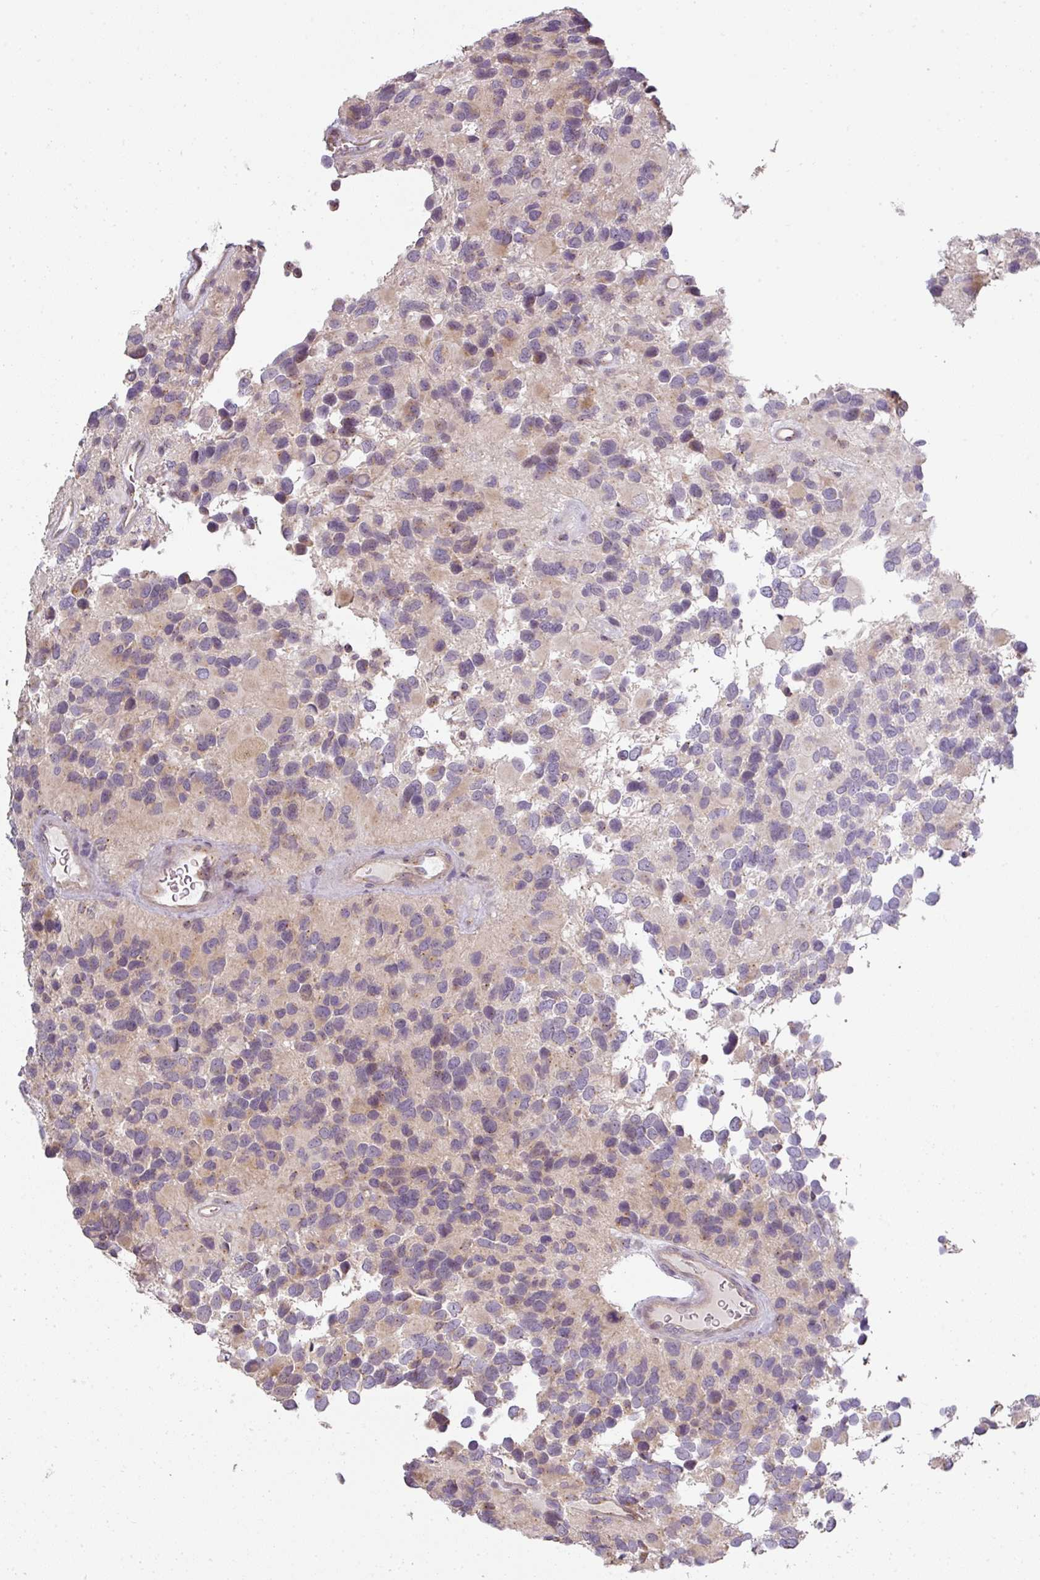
{"staining": {"intensity": "weak", "quantity": "25%-75%", "location": "cytoplasmic/membranous"}, "tissue": "glioma", "cell_type": "Tumor cells", "image_type": "cancer", "snomed": [{"axis": "morphology", "description": "Glioma, malignant, High grade"}, {"axis": "topography", "description": "Brain"}], "caption": "Protein expression analysis of glioma reveals weak cytoplasmic/membranous expression in about 25%-75% of tumor cells. The protein is stained brown, and the nuclei are stained in blue (DAB (3,3'-diaminobenzidine) IHC with brightfield microscopy, high magnification).", "gene": "NIN", "patient": {"sex": "male", "age": 77}}